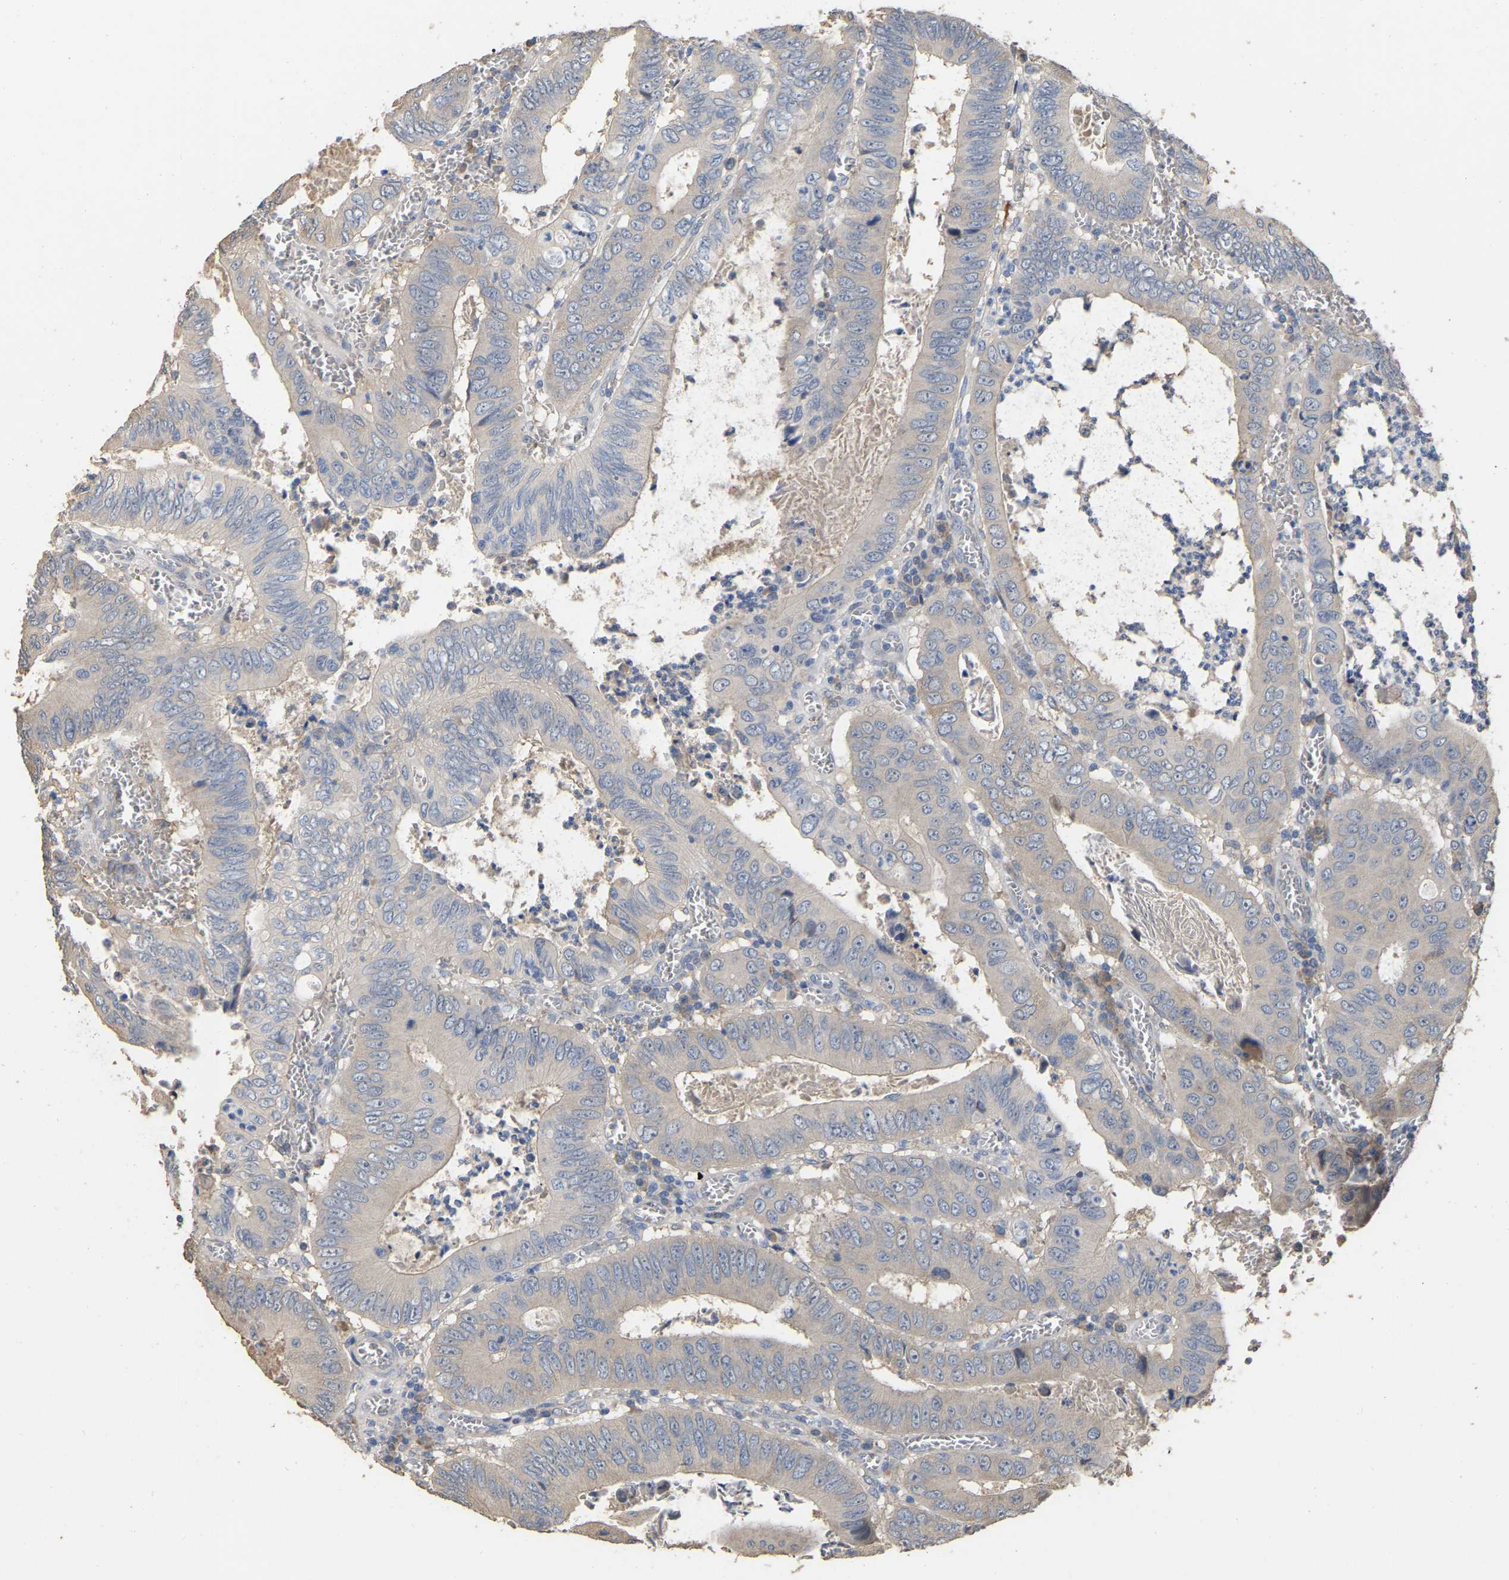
{"staining": {"intensity": "negative", "quantity": "none", "location": "none"}, "tissue": "colorectal cancer", "cell_type": "Tumor cells", "image_type": "cancer", "snomed": [{"axis": "morphology", "description": "Inflammation, NOS"}, {"axis": "morphology", "description": "Adenocarcinoma, NOS"}, {"axis": "topography", "description": "Colon"}], "caption": "The photomicrograph demonstrates no significant staining in tumor cells of adenocarcinoma (colorectal).", "gene": "NCS1", "patient": {"sex": "male", "age": 72}}